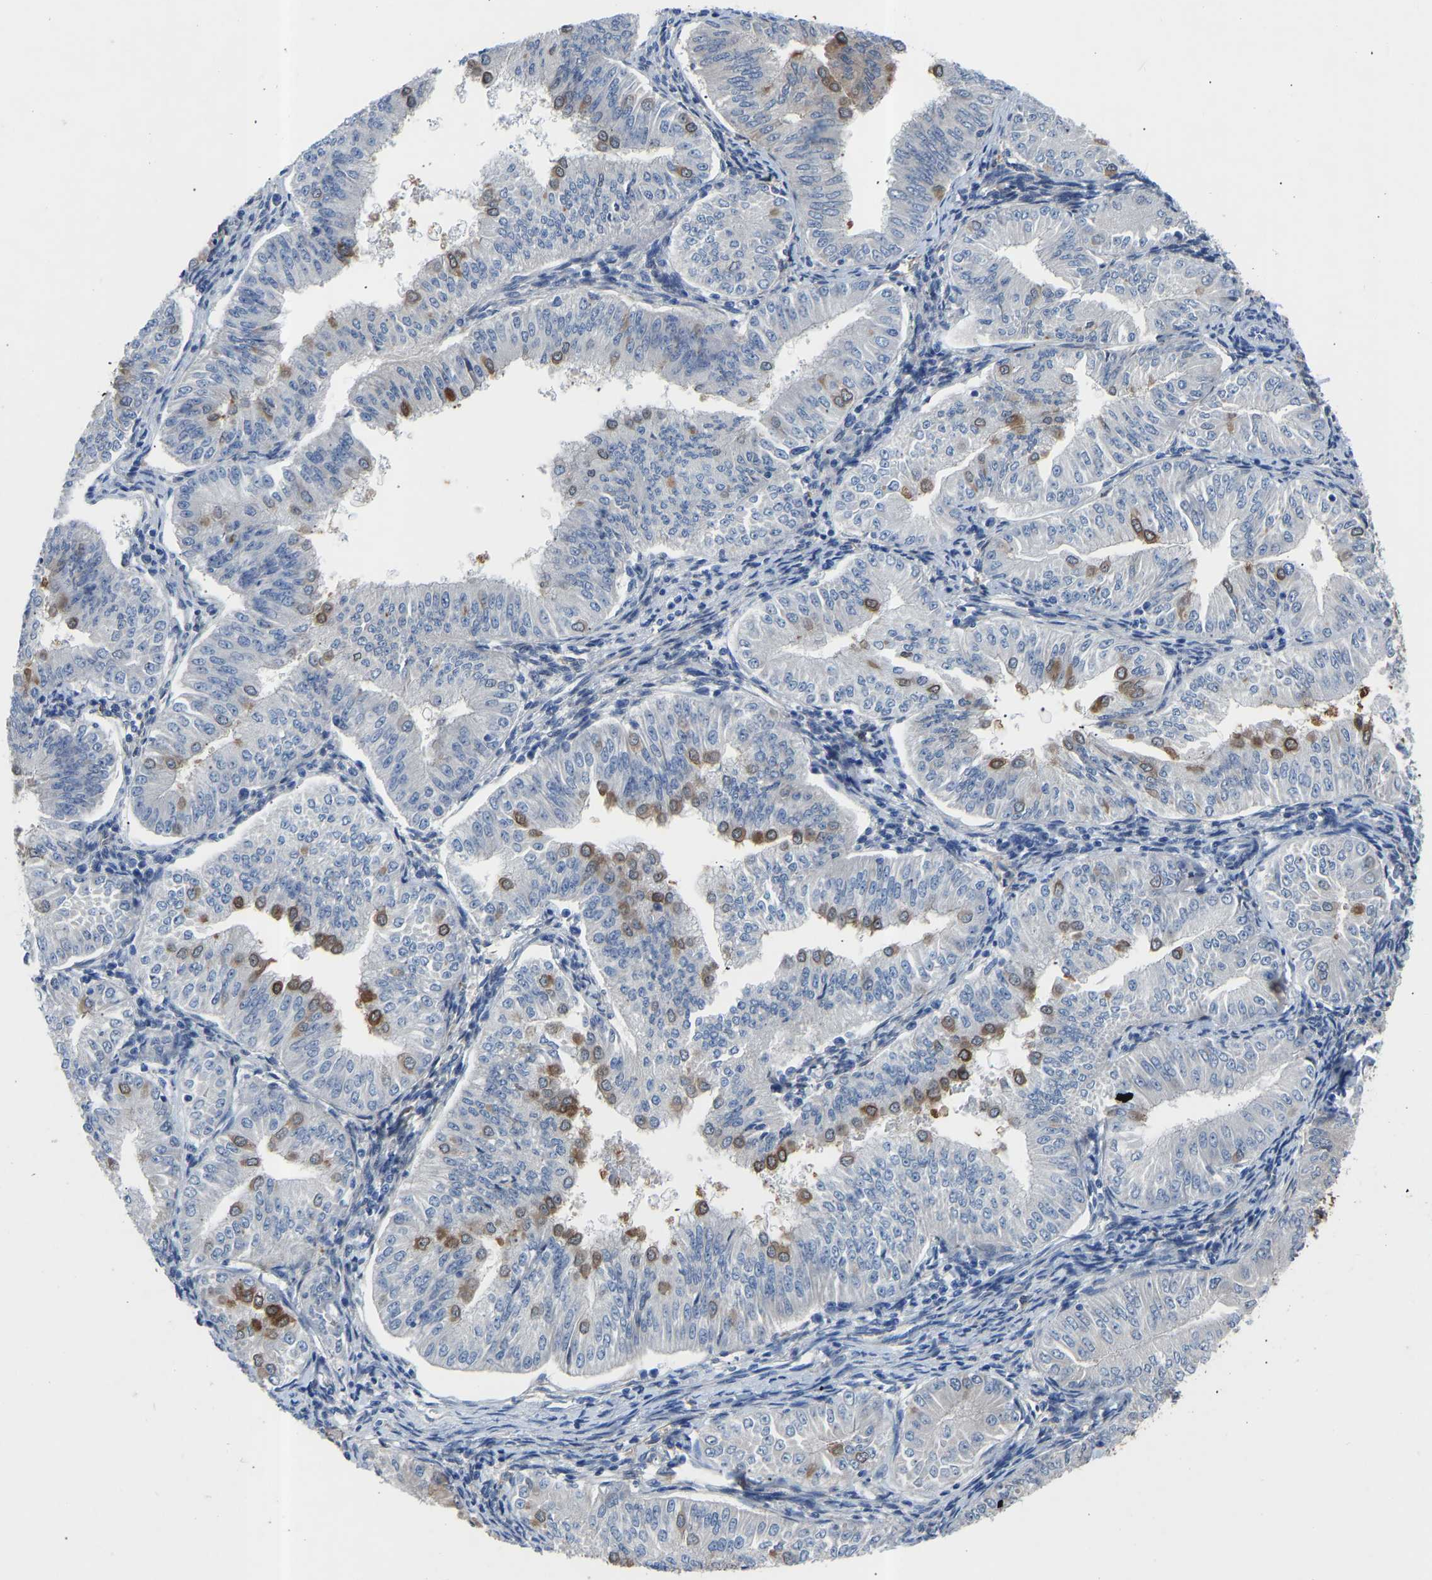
{"staining": {"intensity": "strong", "quantity": "<25%", "location": "cytoplasmic/membranous"}, "tissue": "endometrial cancer", "cell_type": "Tumor cells", "image_type": "cancer", "snomed": [{"axis": "morphology", "description": "Normal tissue, NOS"}, {"axis": "morphology", "description": "Adenocarcinoma, NOS"}, {"axis": "topography", "description": "Endometrium"}], "caption": "Endometrial cancer stained with a brown dye displays strong cytoplasmic/membranous positive expression in approximately <25% of tumor cells.", "gene": "RBP1", "patient": {"sex": "female", "age": 53}}